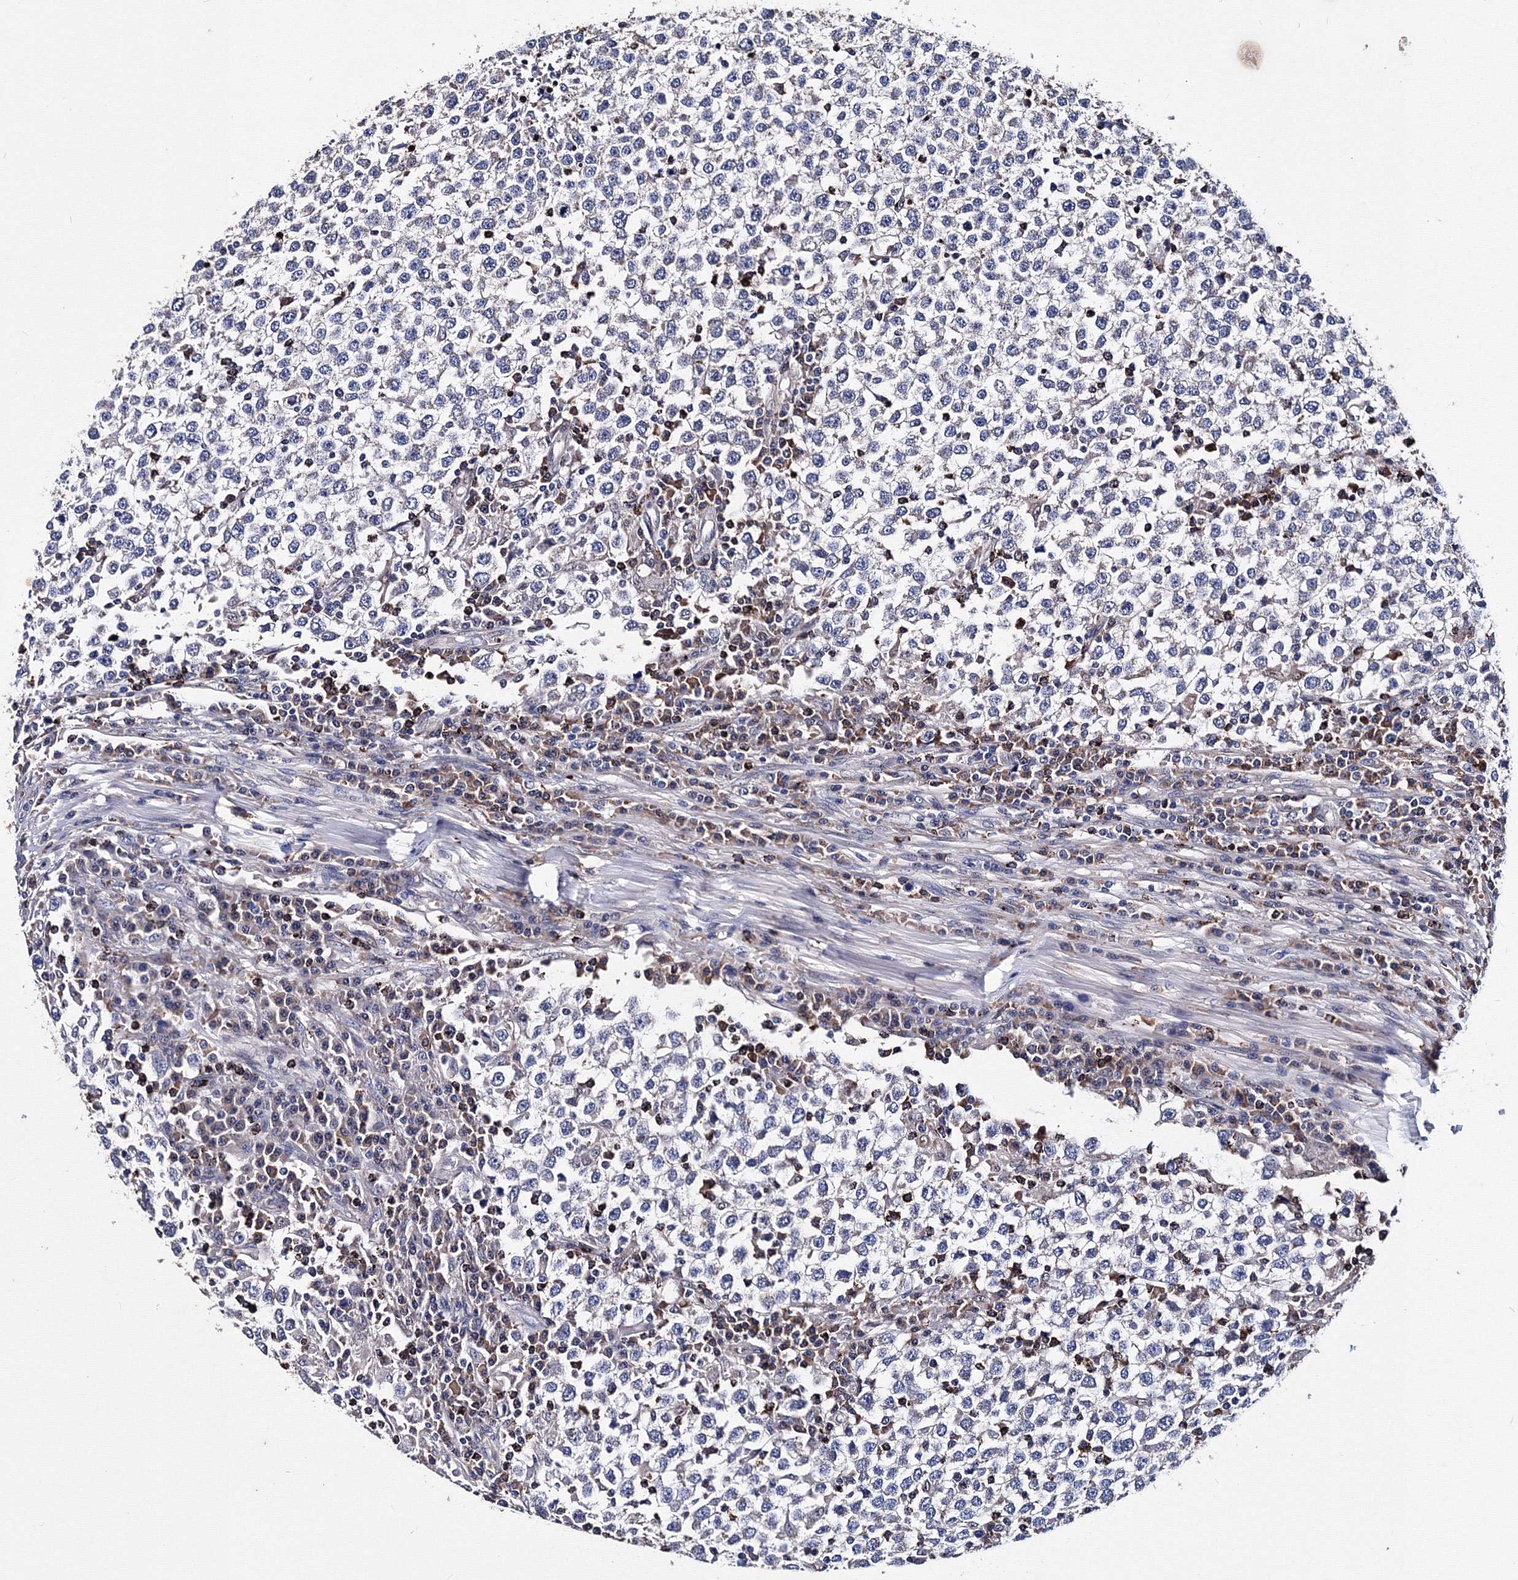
{"staining": {"intensity": "negative", "quantity": "none", "location": "none"}, "tissue": "testis cancer", "cell_type": "Tumor cells", "image_type": "cancer", "snomed": [{"axis": "morphology", "description": "Seminoma, NOS"}, {"axis": "topography", "description": "Testis"}], "caption": "High magnification brightfield microscopy of testis seminoma stained with DAB (3,3'-diaminobenzidine) (brown) and counterstained with hematoxylin (blue): tumor cells show no significant positivity.", "gene": "PHYKPL", "patient": {"sex": "male", "age": 65}}